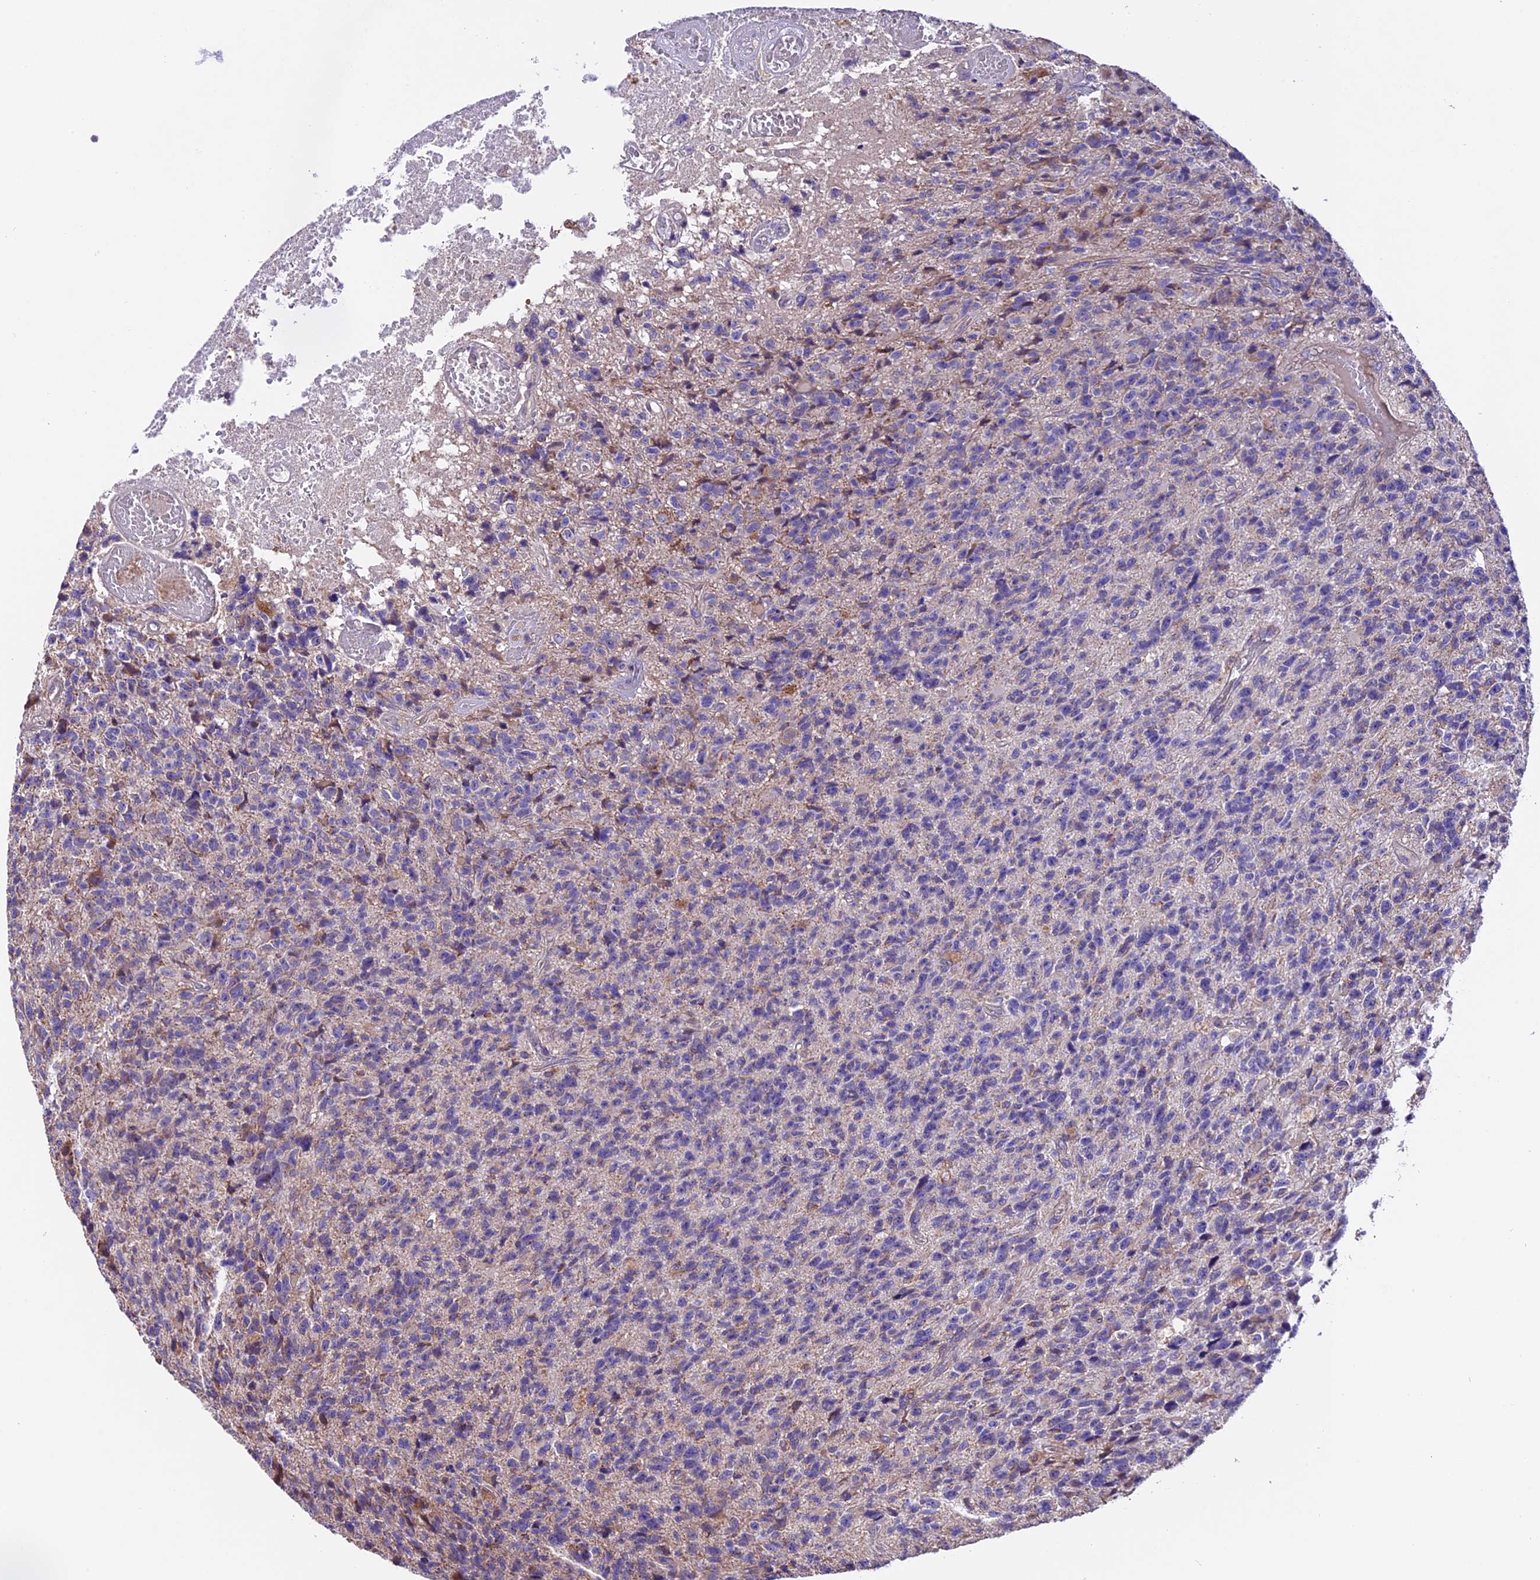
{"staining": {"intensity": "weak", "quantity": "<25%", "location": "cytoplasmic/membranous"}, "tissue": "glioma", "cell_type": "Tumor cells", "image_type": "cancer", "snomed": [{"axis": "morphology", "description": "Glioma, malignant, High grade"}, {"axis": "topography", "description": "Brain"}], "caption": "The micrograph exhibits no significant staining in tumor cells of glioma. (Stains: DAB (3,3'-diaminobenzidine) immunohistochemistry with hematoxylin counter stain, Microscopy: brightfield microscopy at high magnification).", "gene": "DDX28", "patient": {"sex": "male", "age": 76}}